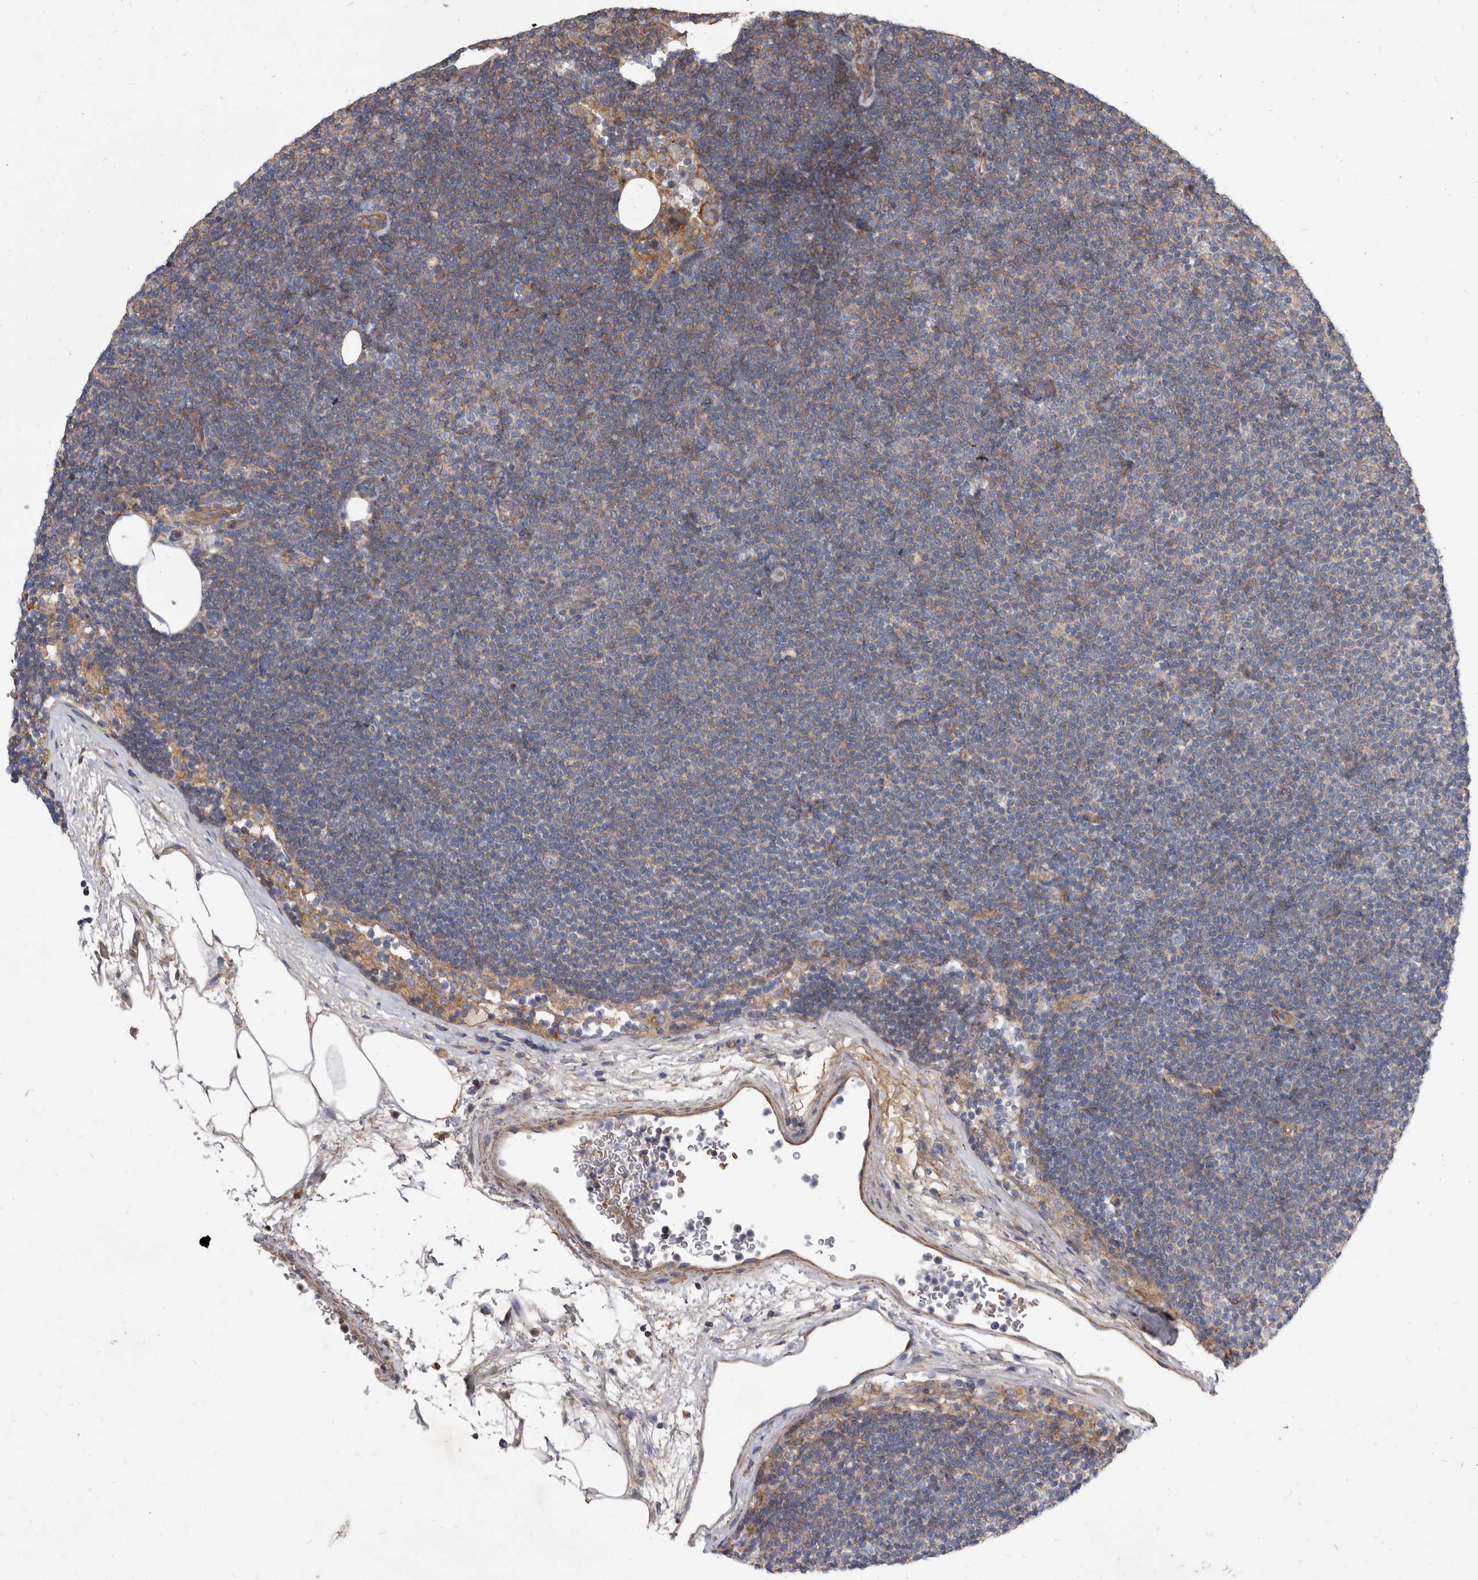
{"staining": {"intensity": "weak", "quantity": "<25%", "location": "cytoplasmic/membranous"}, "tissue": "lymphoma", "cell_type": "Tumor cells", "image_type": "cancer", "snomed": [{"axis": "morphology", "description": "Malignant lymphoma, non-Hodgkin's type, Low grade"}, {"axis": "topography", "description": "Lymph node"}], "caption": "This is an immunohistochemistry (IHC) micrograph of malignant lymphoma, non-Hodgkin's type (low-grade). There is no positivity in tumor cells.", "gene": "ATP13A3", "patient": {"sex": "female", "age": 53}}